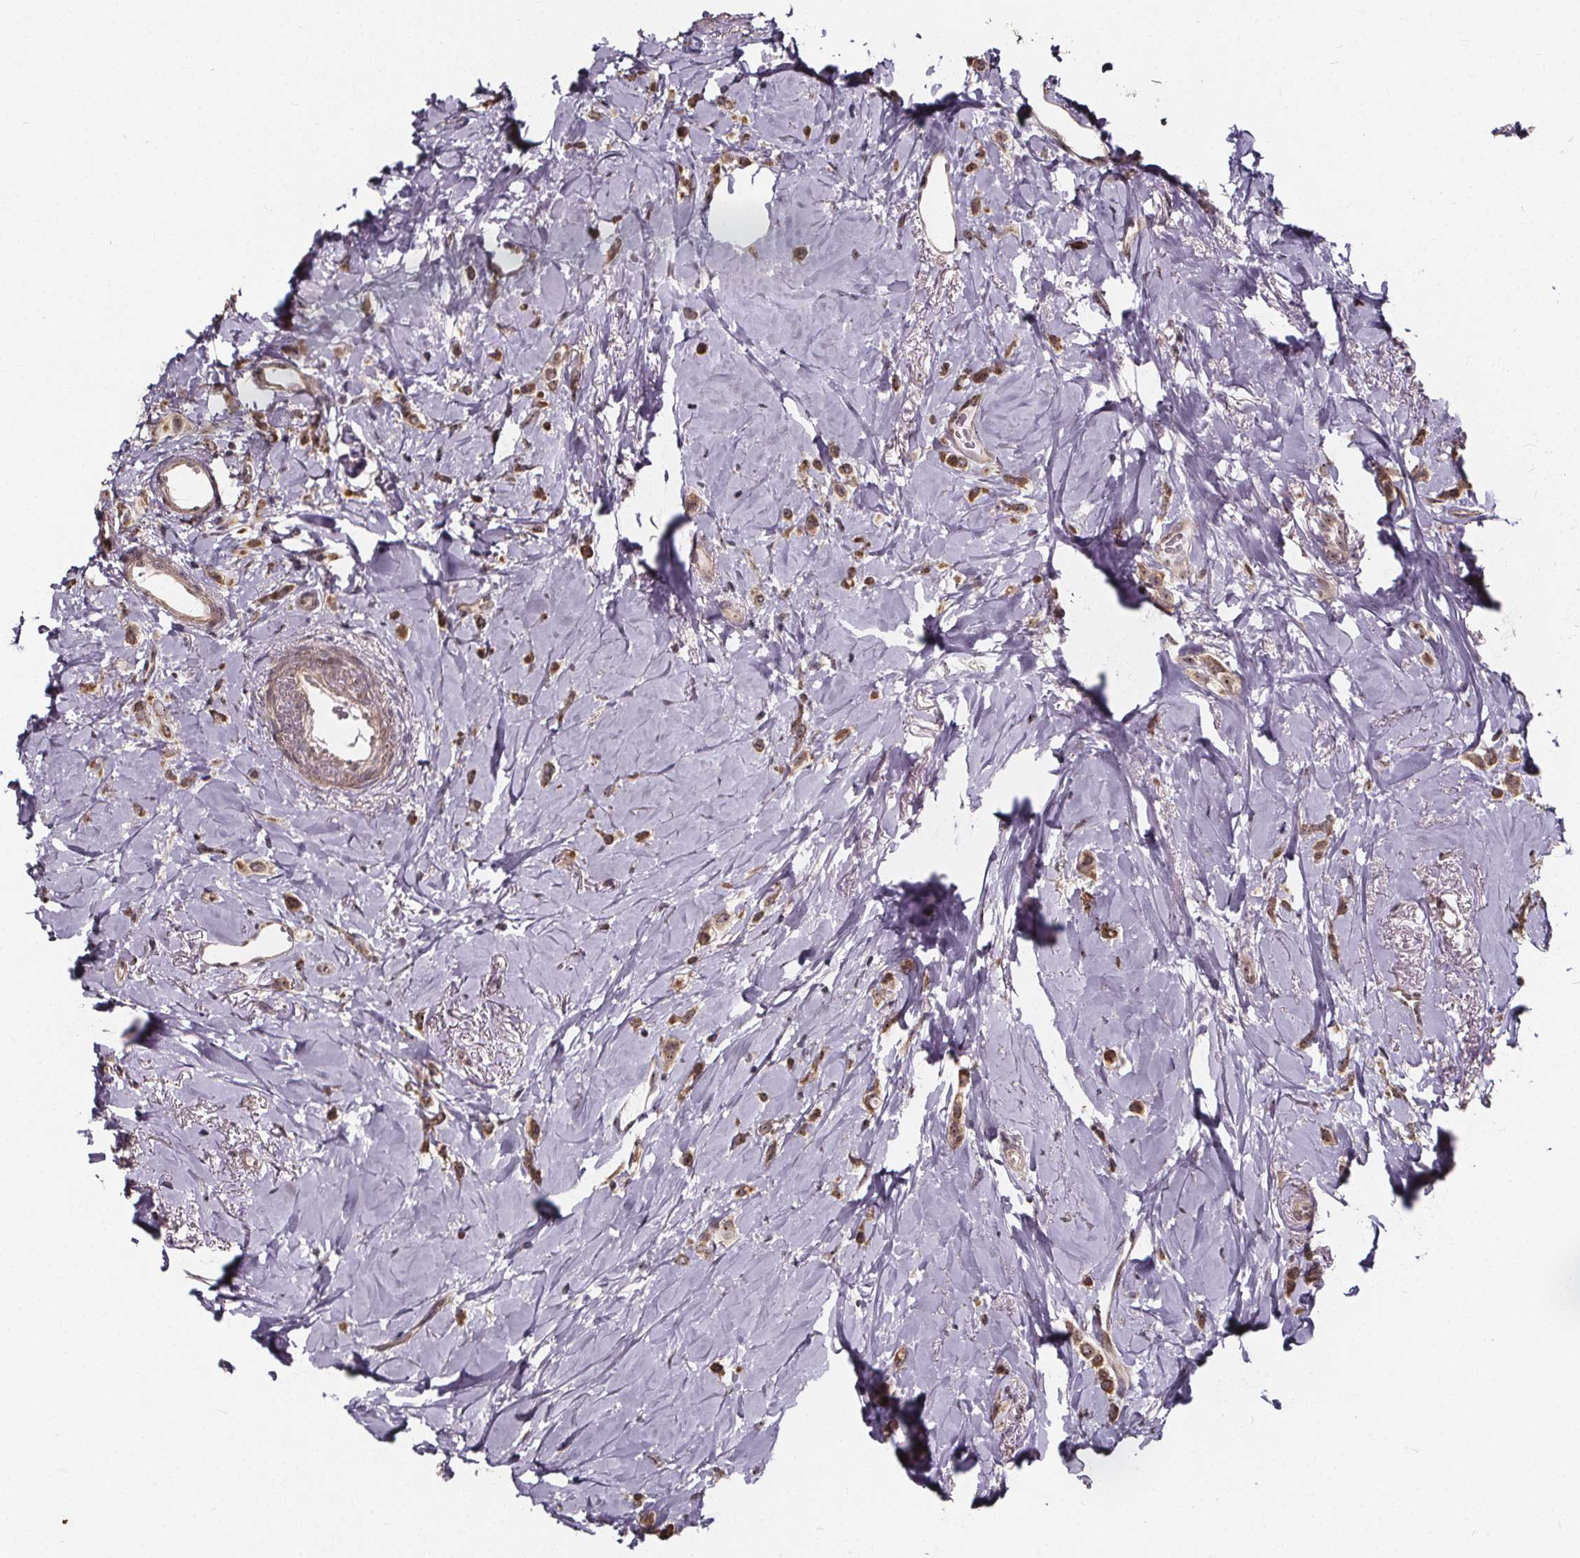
{"staining": {"intensity": "weak", "quantity": ">75%", "location": "cytoplasmic/membranous,nuclear"}, "tissue": "breast cancer", "cell_type": "Tumor cells", "image_type": "cancer", "snomed": [{"axis": "morphology", "description": "Lobular carcinoma"}, {"axis": "topography", "description": "Breast"}], "caption": "Human lobular carcinoma (breast) stained for a protein (brown) exhibits weak cytoplasmic/membranous and nuclear positive positivity in approximately >75% of tumor cells.", "gene": "DDIT3", "patient": {"sex": "female", "age": 66}}